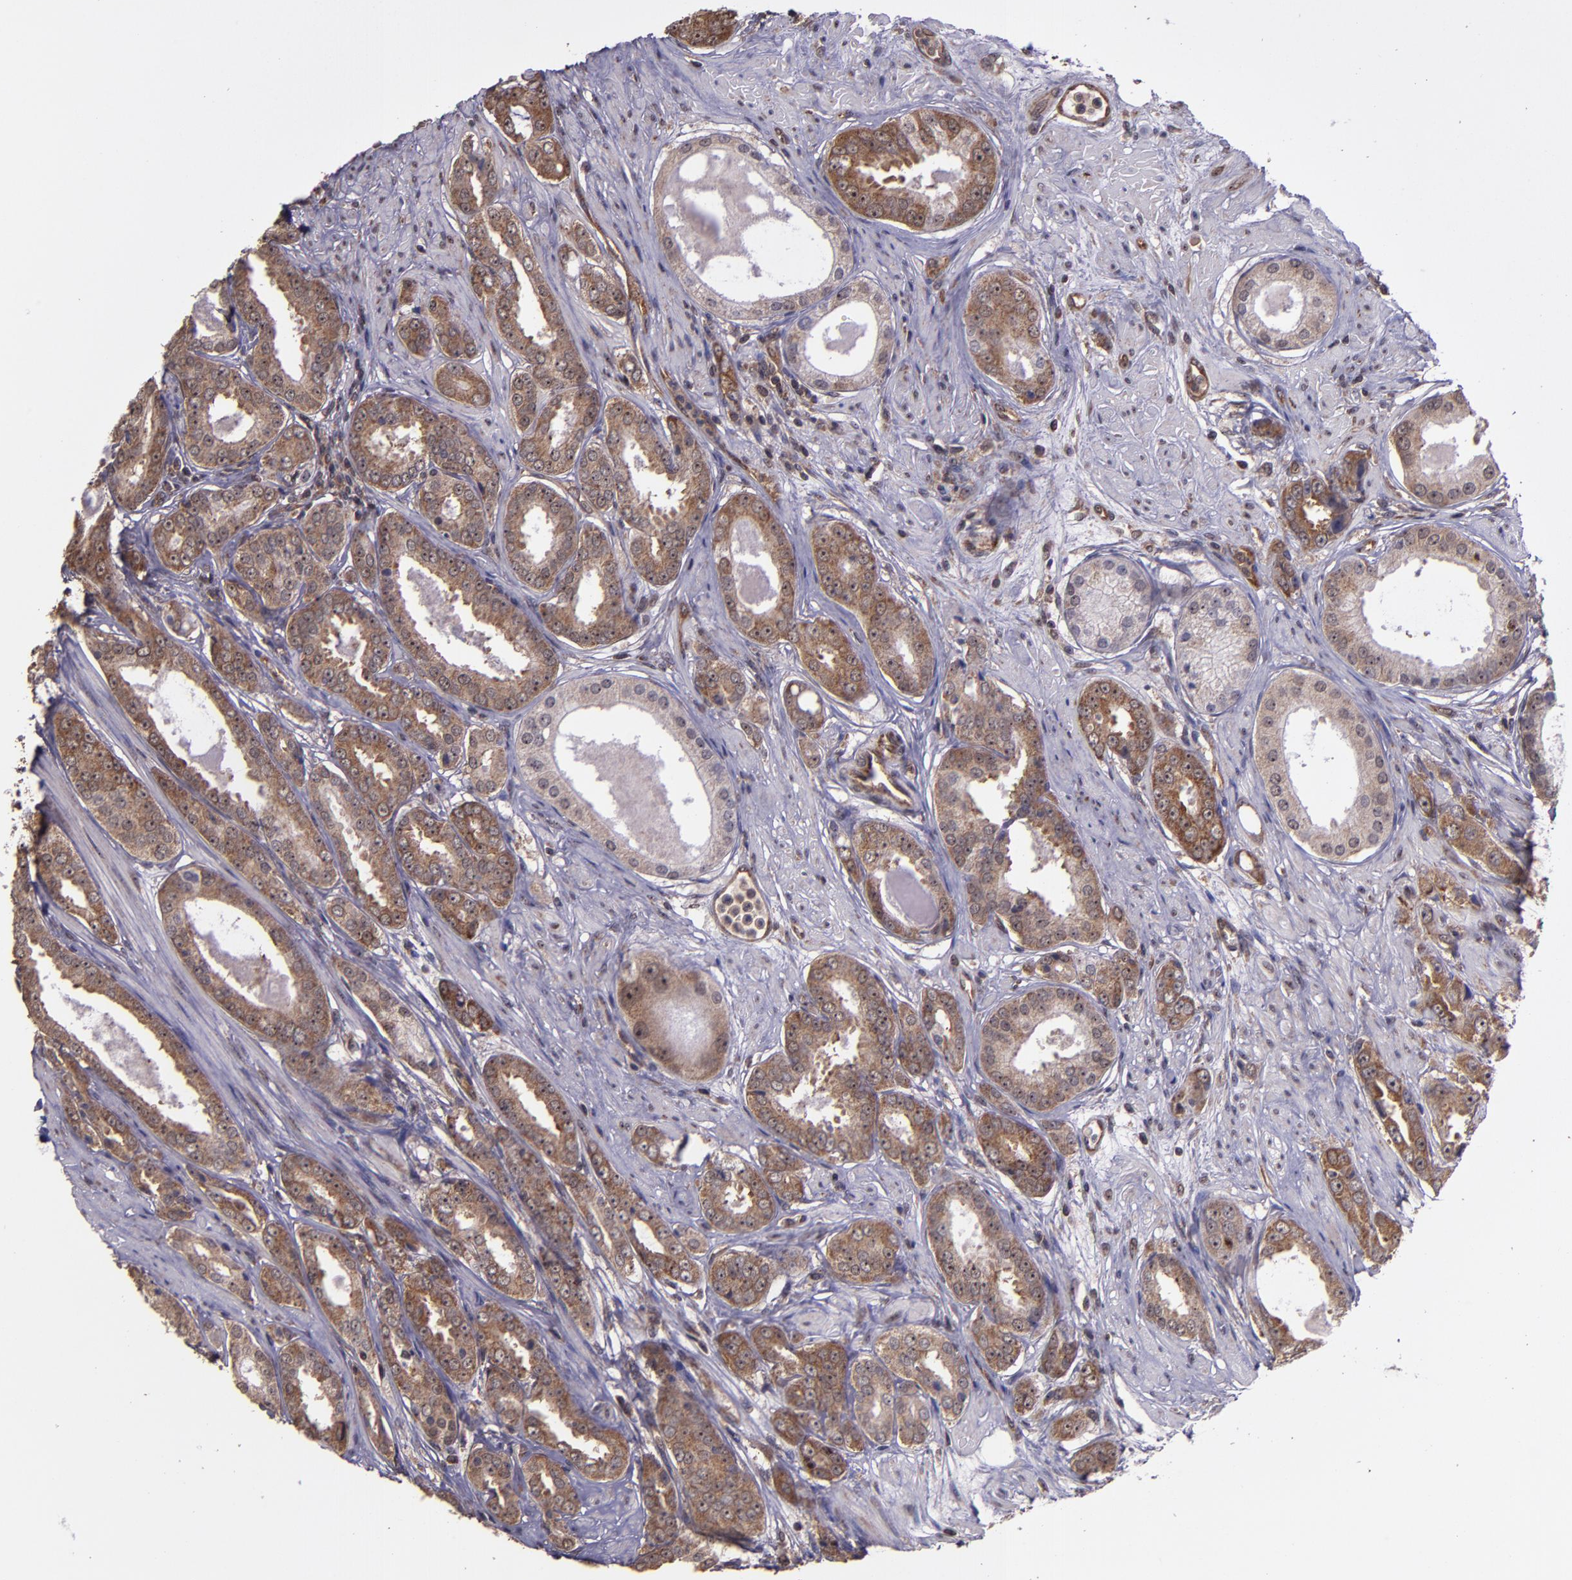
{"staining": {"intensity": "strong", "quantity": ">75%", "location": "cytoplasmic/membranous"}, "tissue": "prostate cancer", "cell_type": "Tumor cells", "image_type": "cancer", "snomed": [{"axis": "morphology", "description": "Adenocarcinoma, Medium grade"}, {"axis": "topography", "description": "Prostate"}], "caption": "Brown immunohistochemical staining in prostate cancer exhibits strong cytoplasmic/membranous staining in approximately >75% of tumor cells.", "gene": "USP51", "patient": {"sex": "male", "age": 53}}